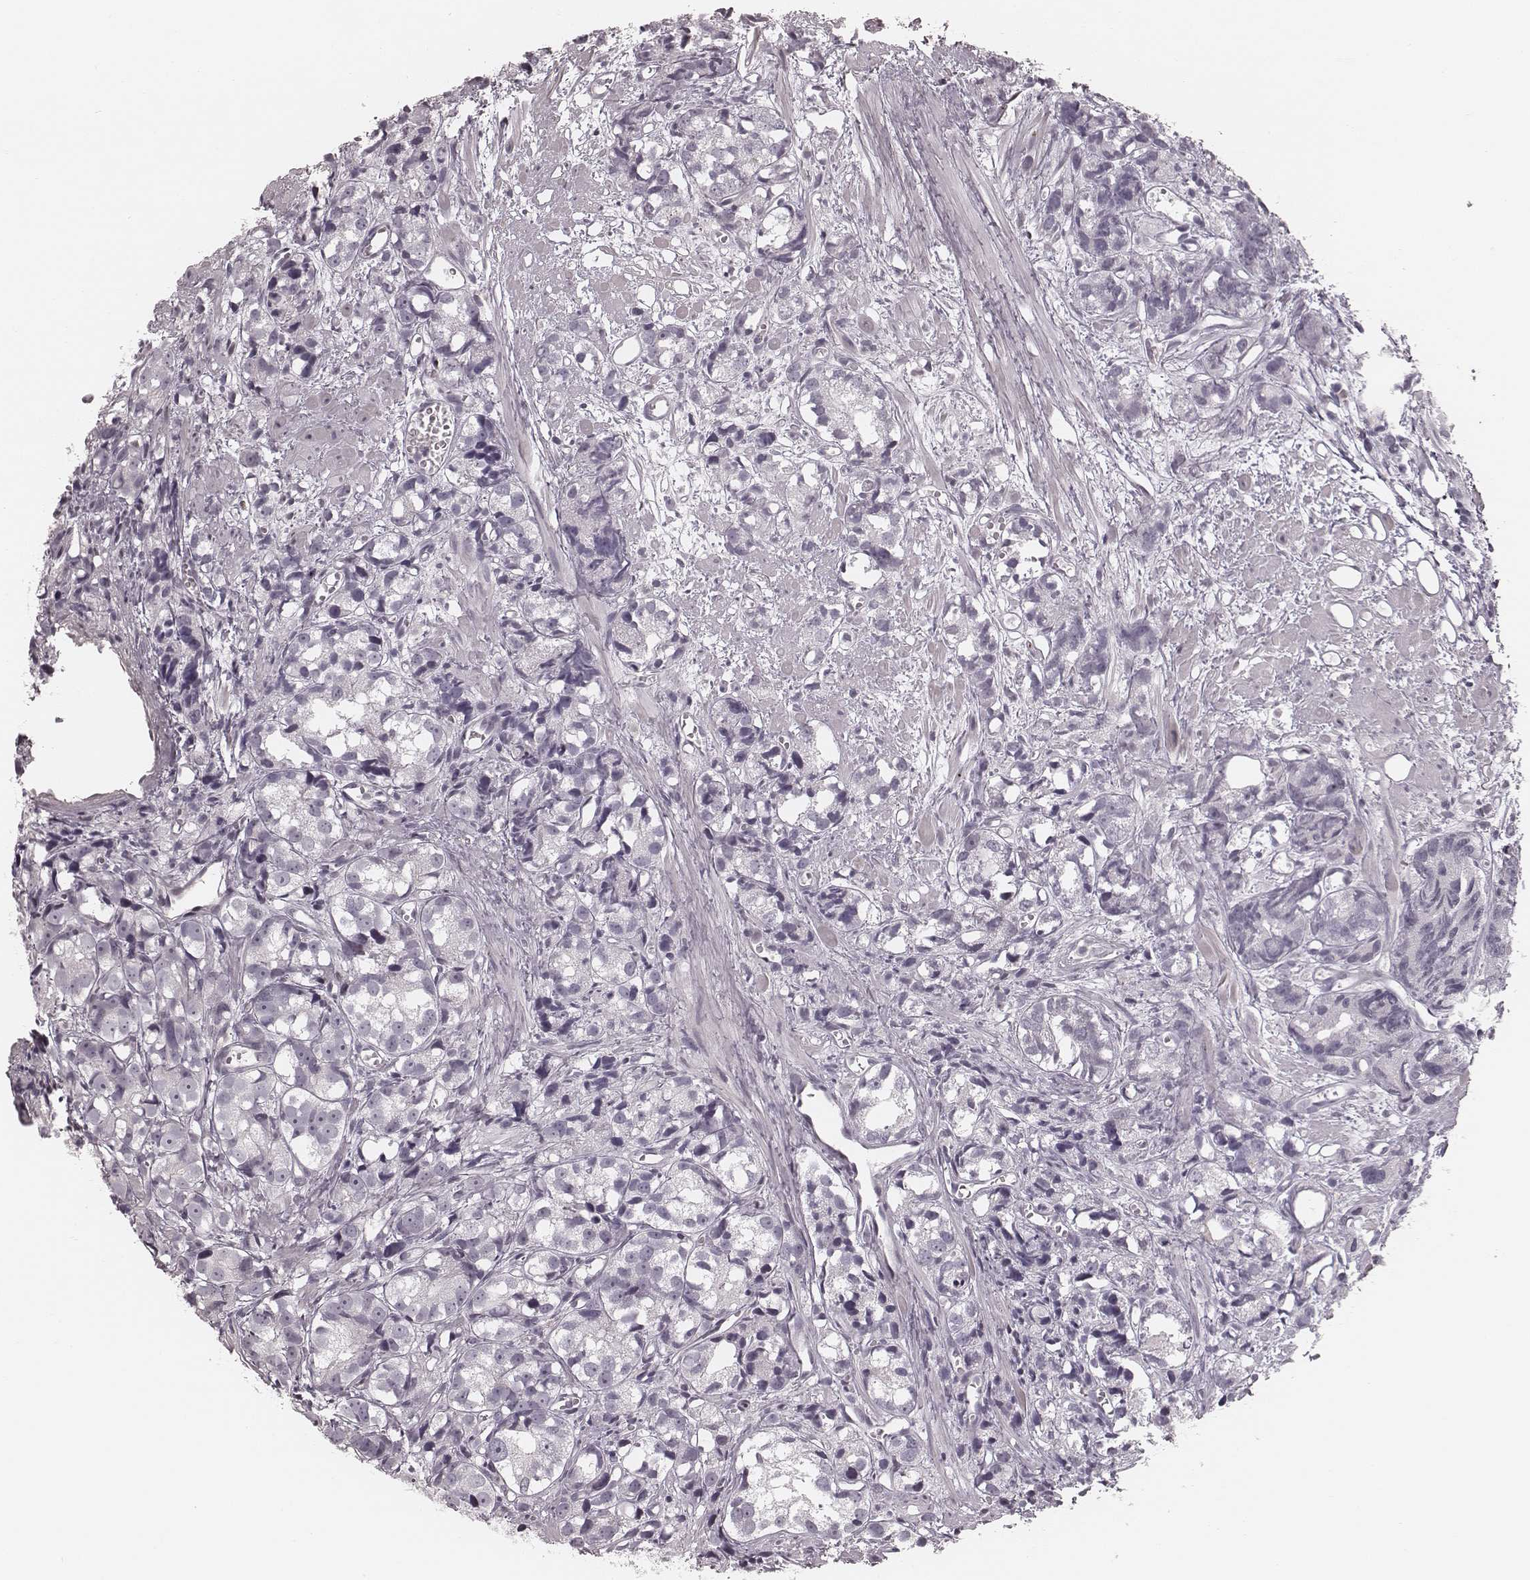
{"staining": {"intensity": "negative", "quantity": "none", "location": "none"}, "tissue": "prostate cancer", "cell_type": "Tumor cells", "image_type": "cancer", "snomed": [{"axis": "morphology", "description": "Adenocarcinoma, High grade"}, {"axis": "topography", "description": "Prostate"}], "caption": "Tumor cells show no significant staining in prostate cancer (adenocarcinoma (high-grade)).", "gene": "S100Z", "patient": {"sex": "male", "age": 77}}